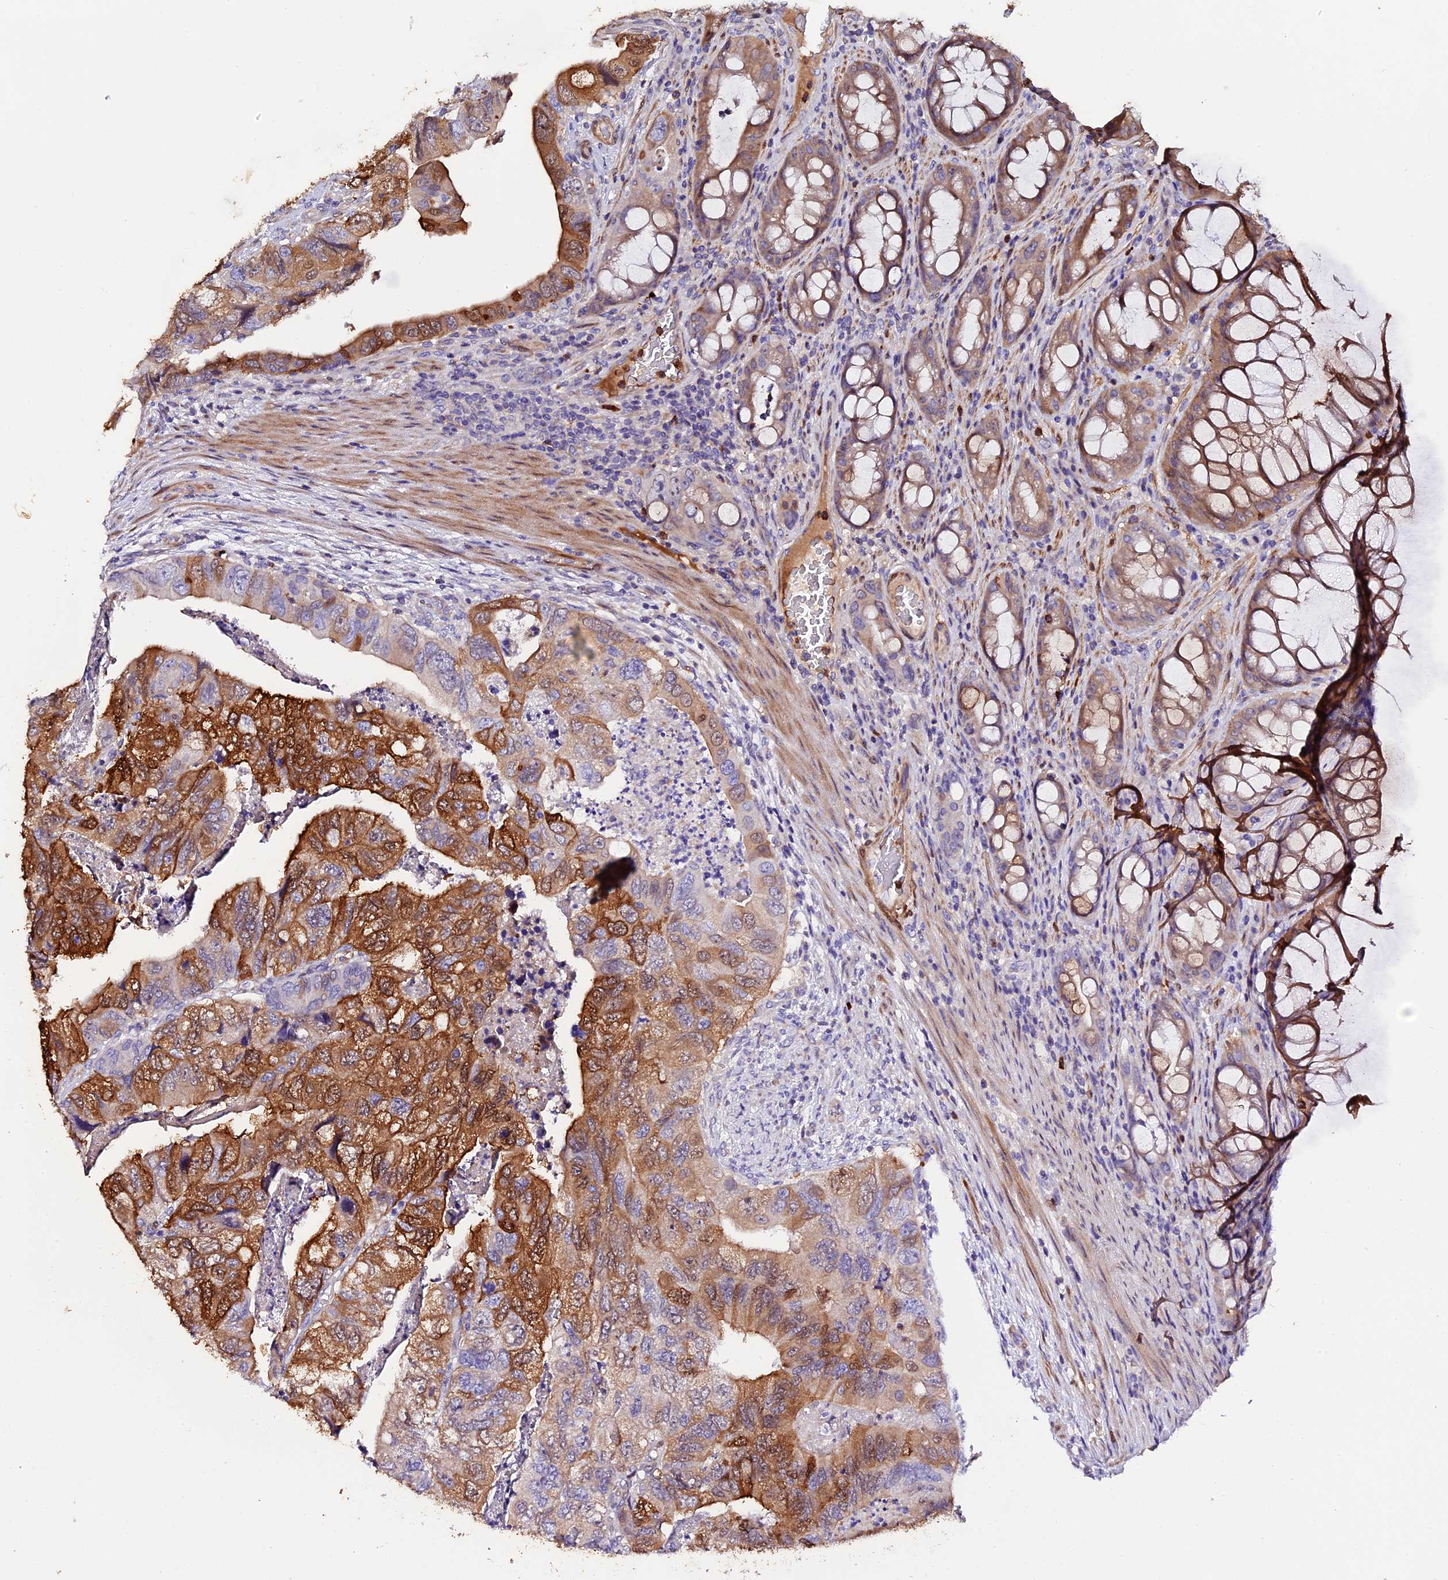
{"staining": {"intensity": "moderate", "quantity": "25%-75%", "location": "cytoplasmic/membranous,nuclear"}, "tissue": "colorectal cancer", "cell_type": "Tumor cells", "image_type": "cancer", "snomed": [{"axis": "morphology", "description": "Adenocarcinoma, NOS"}, {"axis": "topography", "description": "Rectum"}], "caption": "Protein analysis of colorectal adenocarcinoma tissue demonstrates moderate cytoplasmic/membranous and nuclear positivity in approximately 25%-75% of tumor cells.", "gene": "MAP3K7CL", "patient": {"sex": "male", "age": 63}}